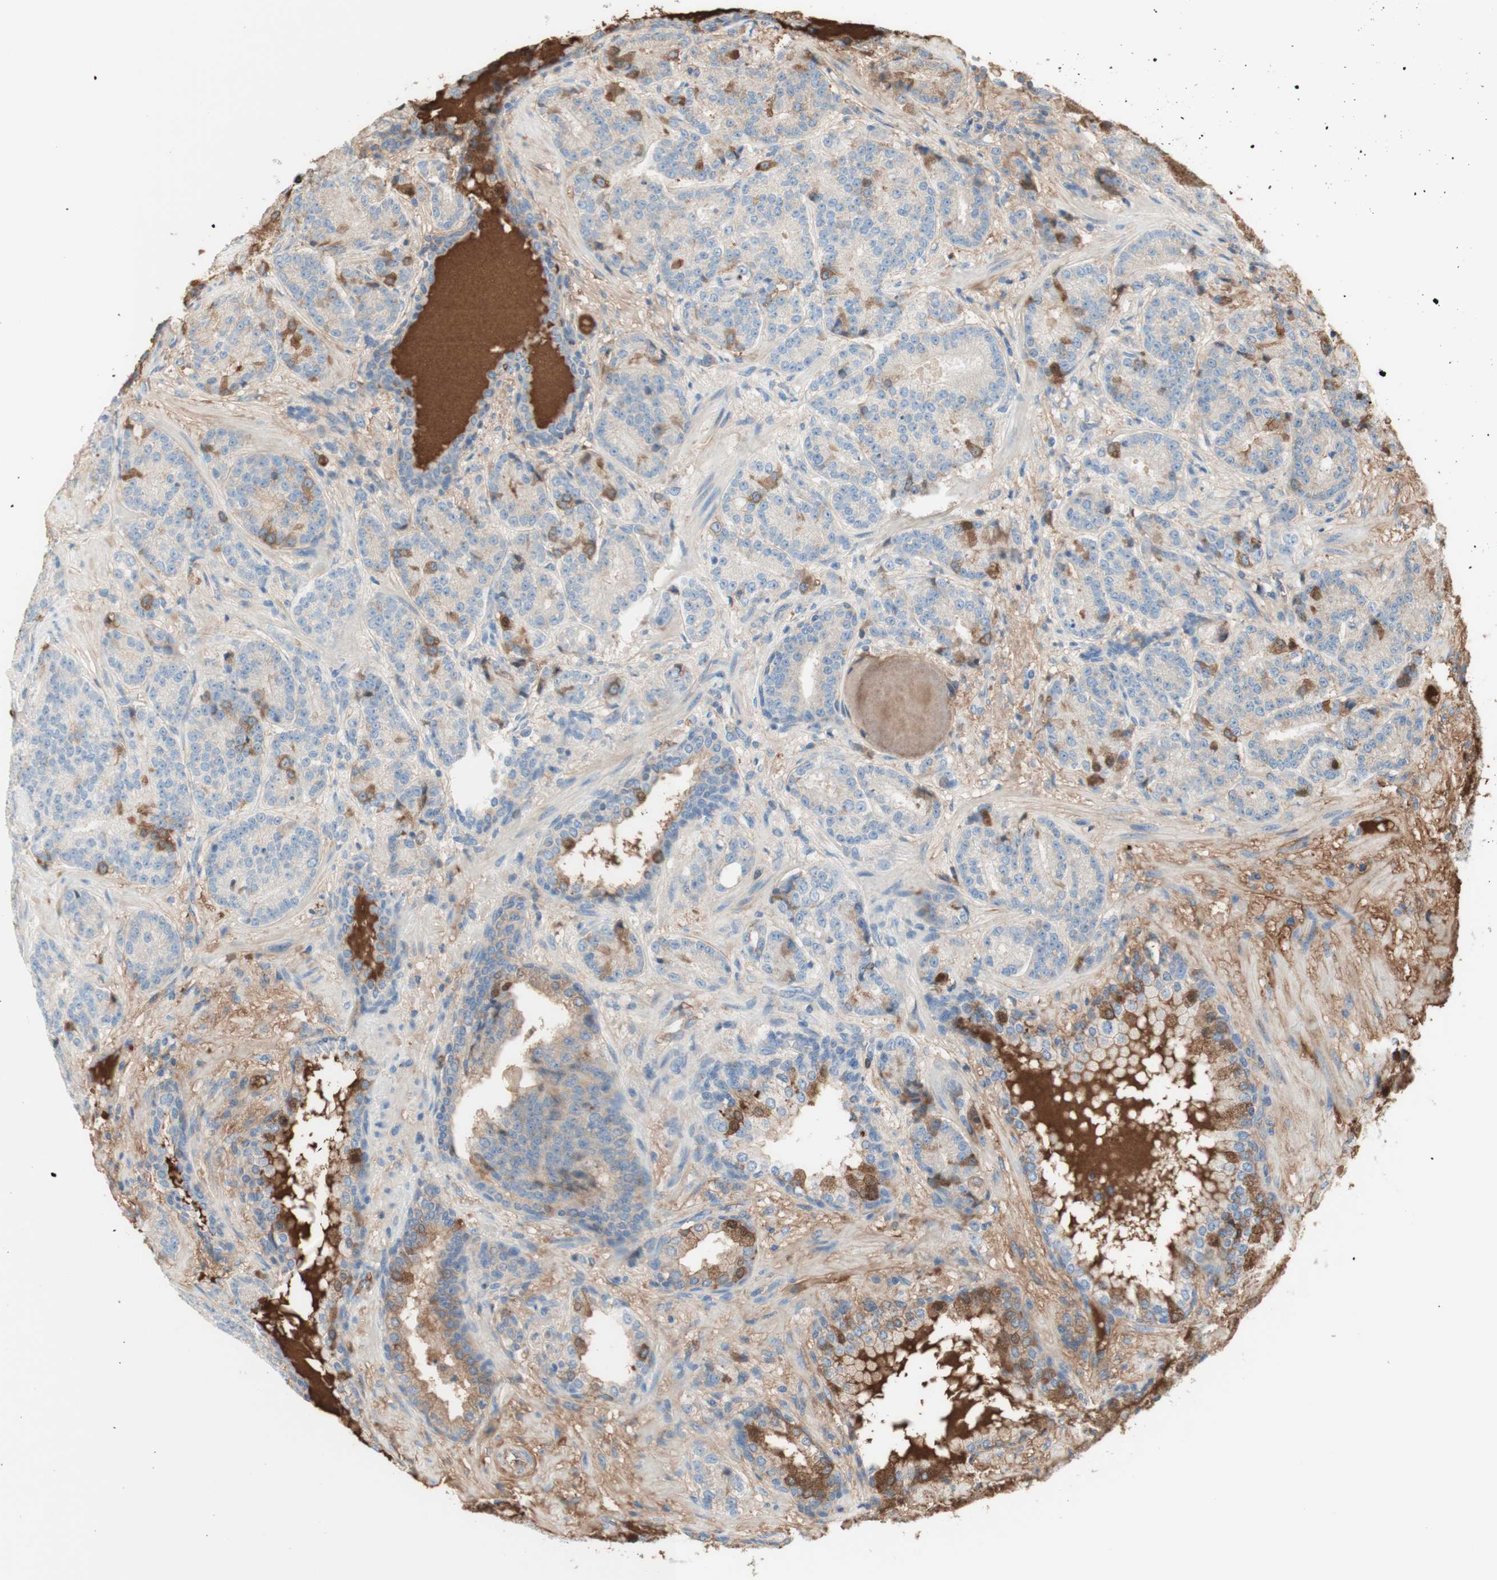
{"staining": {"intensity": "weak", "quantity": "<25%", "location": "cytoplasmic/membranous"}, "tissue": "prostate cancer", "cell_type": "Tumor cells", "image_type": "cancer", "snomed": [{"axis": "morphology", "description": "Adenocarcinoma, High grade"}, {"axis": "topography", "description": "Prostate"}], "caption": "Immunohistochemical staining of human prostate adenocarcinoma (high-grade) exhibits no significant expression in tumor cells.", "gene": "KNG1", "patient": {"sex": "male", "age": 61}}